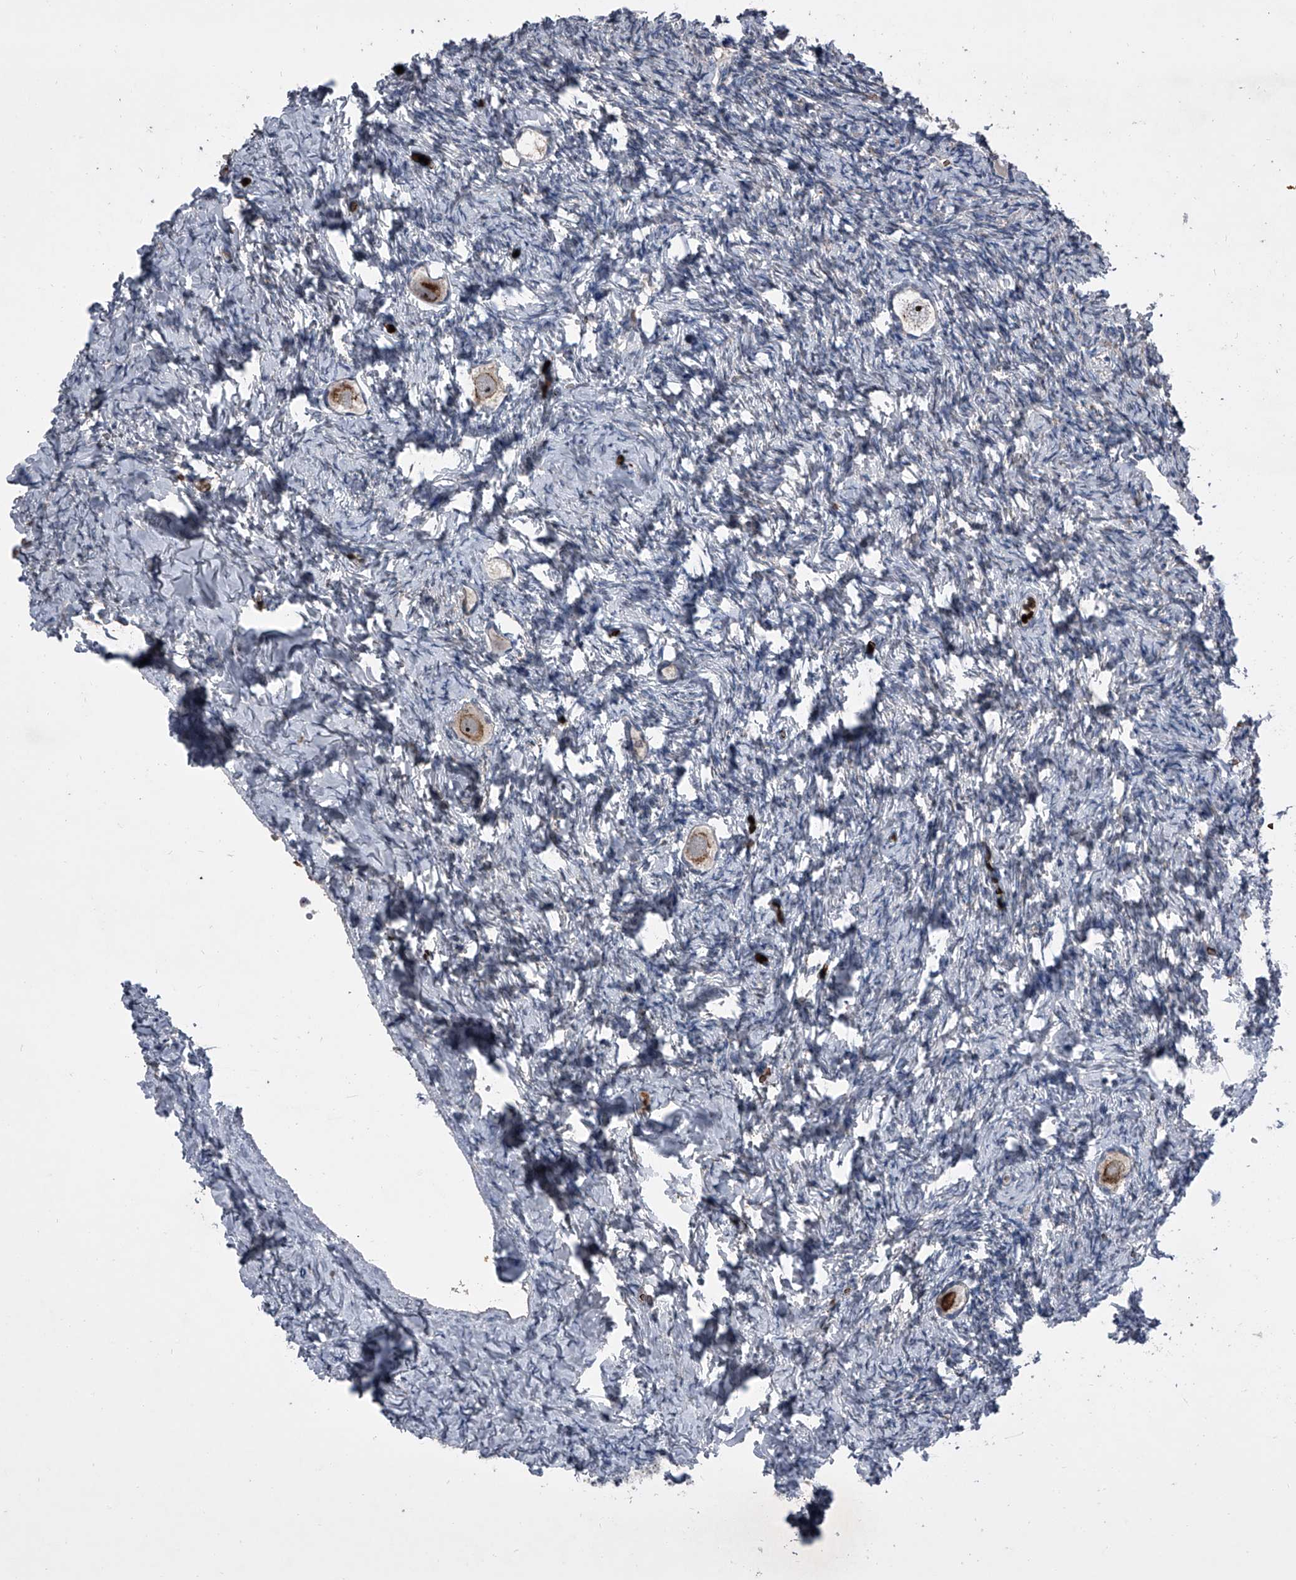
{"staining": {"intensity": "strong", "quantity": ">75%", "location": "cytoplasmic/membranous,nuclear"}, "tissue": "ovary", "cell_type": "Follicle cells", "image_type": "normal", "snomed": [{"axis": "morphology", "description": "Normal tissue, NOS"}, {"axis": "topography", "description": "Ovary"}], "caption": "Immunohistochemistry histopathology image of normal human ovary stained for a protein (brown), which shows high levels of strong cytoplasmic/membranous,nuclear staining in about >75% of follicle cells.", "gene": "CEP85L", "patient": {"sex": "female", "age": 27}}